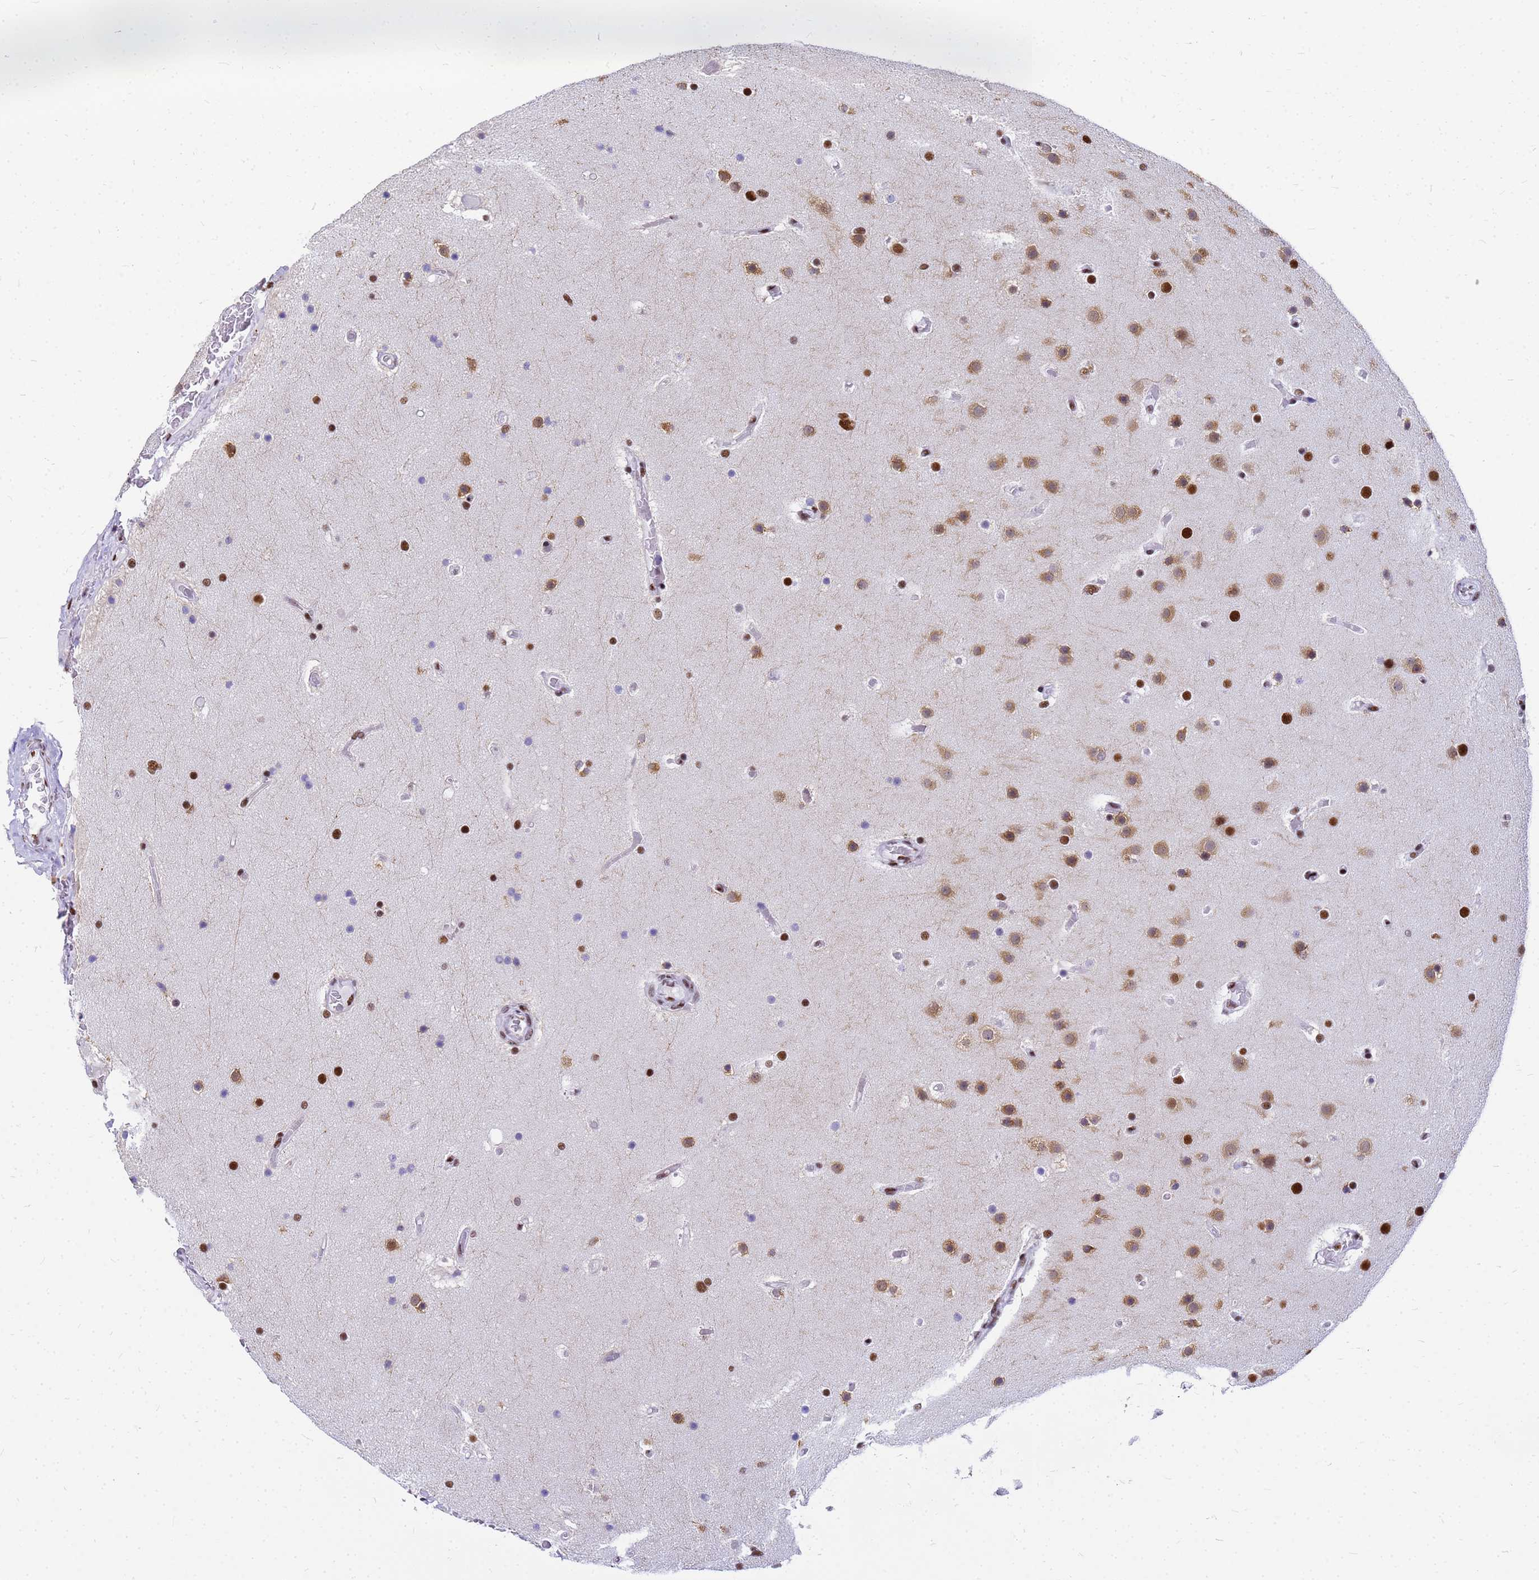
{"staining": {"intensity": "strong", "quantity": "<25%", "location": "nuclear"}, "tissue": "glioma", "cell_type": "Tumor cells", "image_type": "cancer", "snomed": [{"axis": "morphology", "description": "Glioma, malignant, High grade"}, {"axis": "topography", "description": "Cerebral cortex"}], "caption": "Immunohistochemistry (IHC) (DAB (3,3'-diaminobenzidine)) staining of human glioma reveals strong nuclear protein positivity in approximately <25% of tumor cells. The staining is performed using DAB brown chromogen to label protein expression. The nuclei are counter-stained blue using hematoxylin.", "gene": "SART3", "patient": {"sex": "female", "age": 36}}